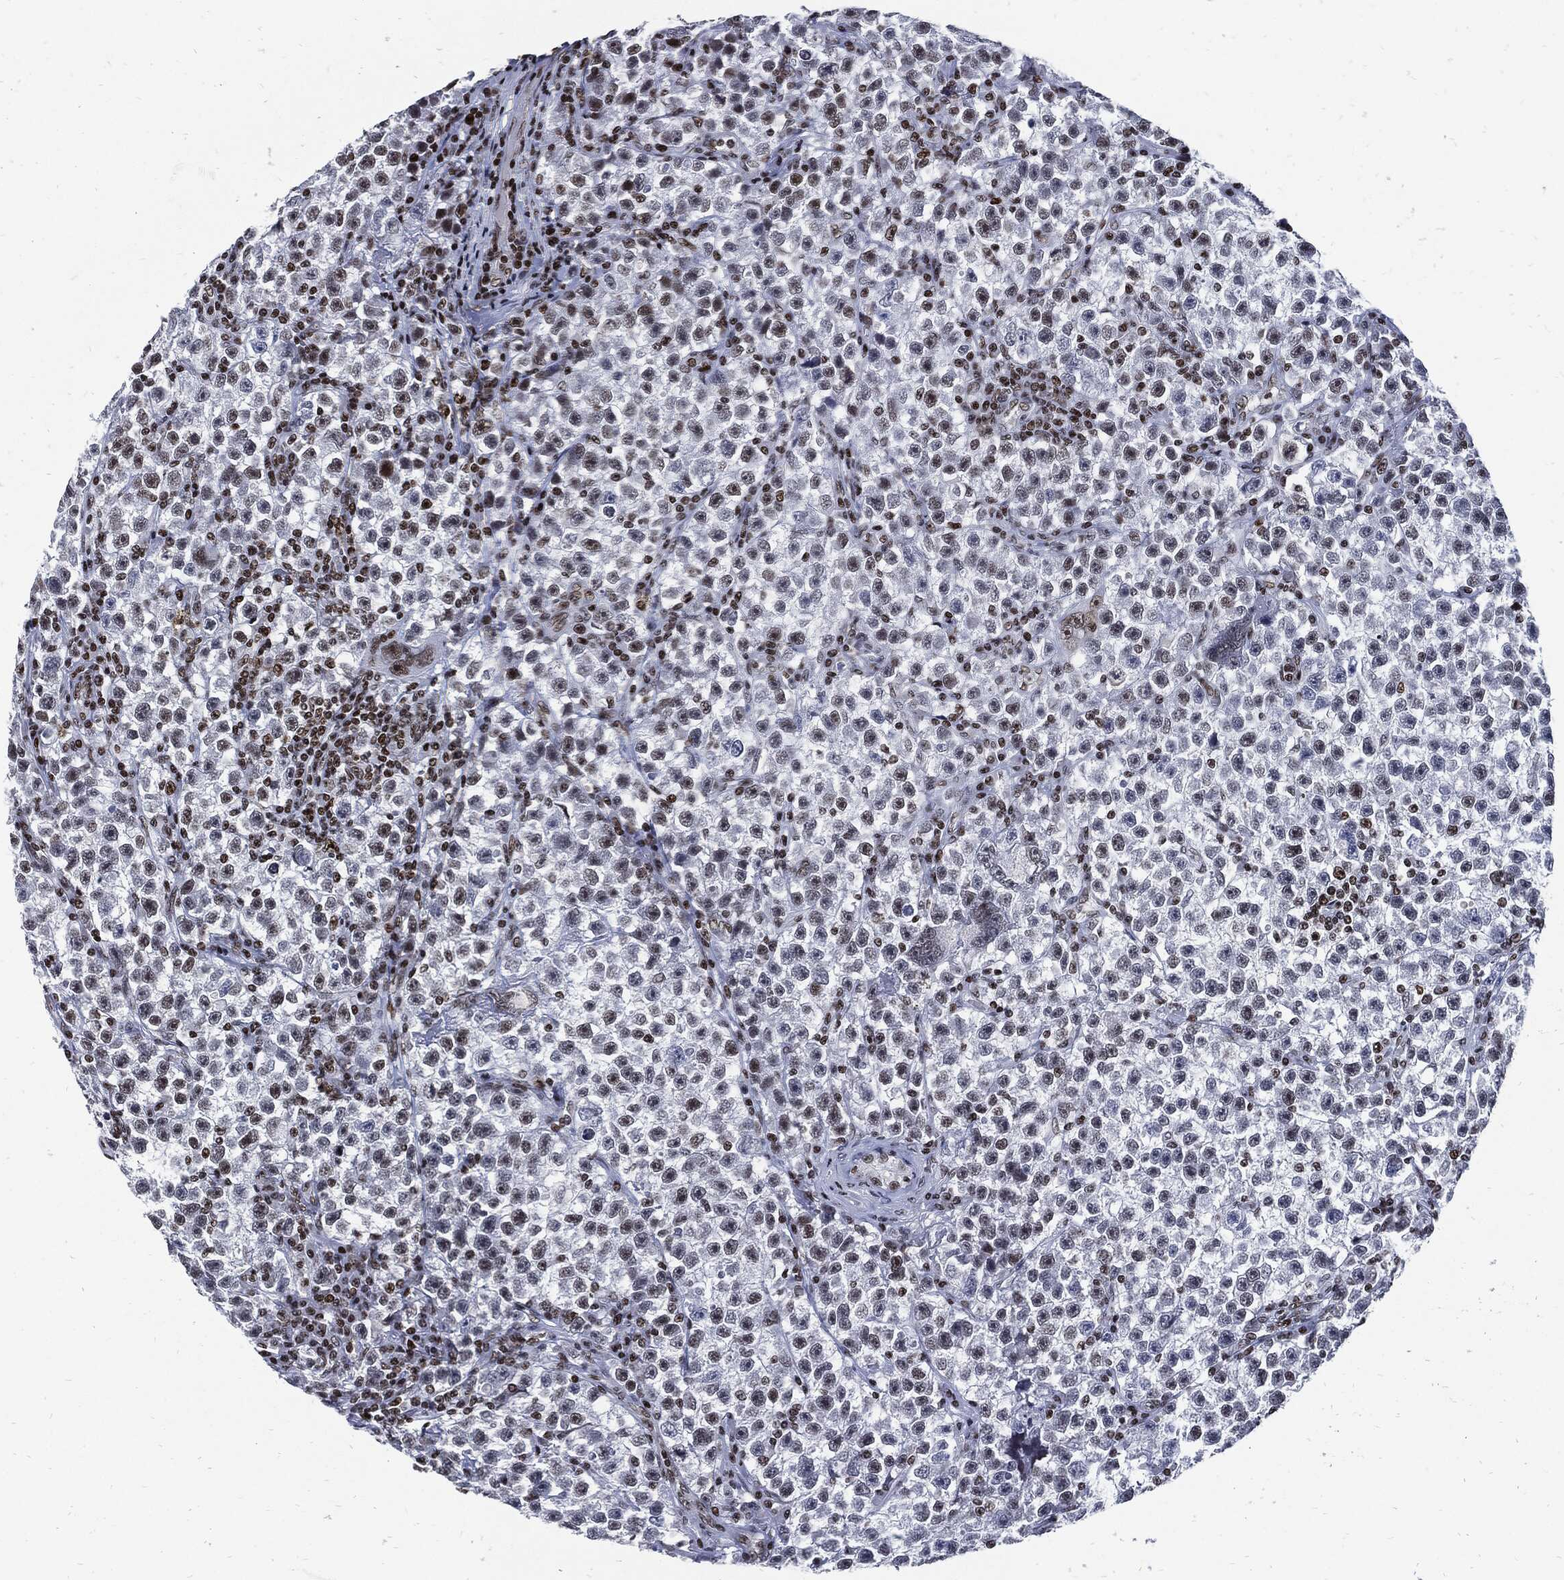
{"staining": {"intensity": "moderate", "quantity": "<25%", "location": "nuclear"}, "tissue": "testis cancer", "cell_type": "Tumor cells", "image_type": "cancer", "snomed": [{"axis": "morphology", "description": "Seminoma, NOS"}, {"axis": "topography", "description": "Testis"}], "caption": "High-magnification brightfield microscopy of seminoma (testis) stained with DAB (brown) and counterstained with hematoxylin (blue). tumor cells exhibit moderate nuclear staining is identified in approximately<25% of cells.", "gene": "TERF2", "patient": {"sex": "male", "age": 22}}